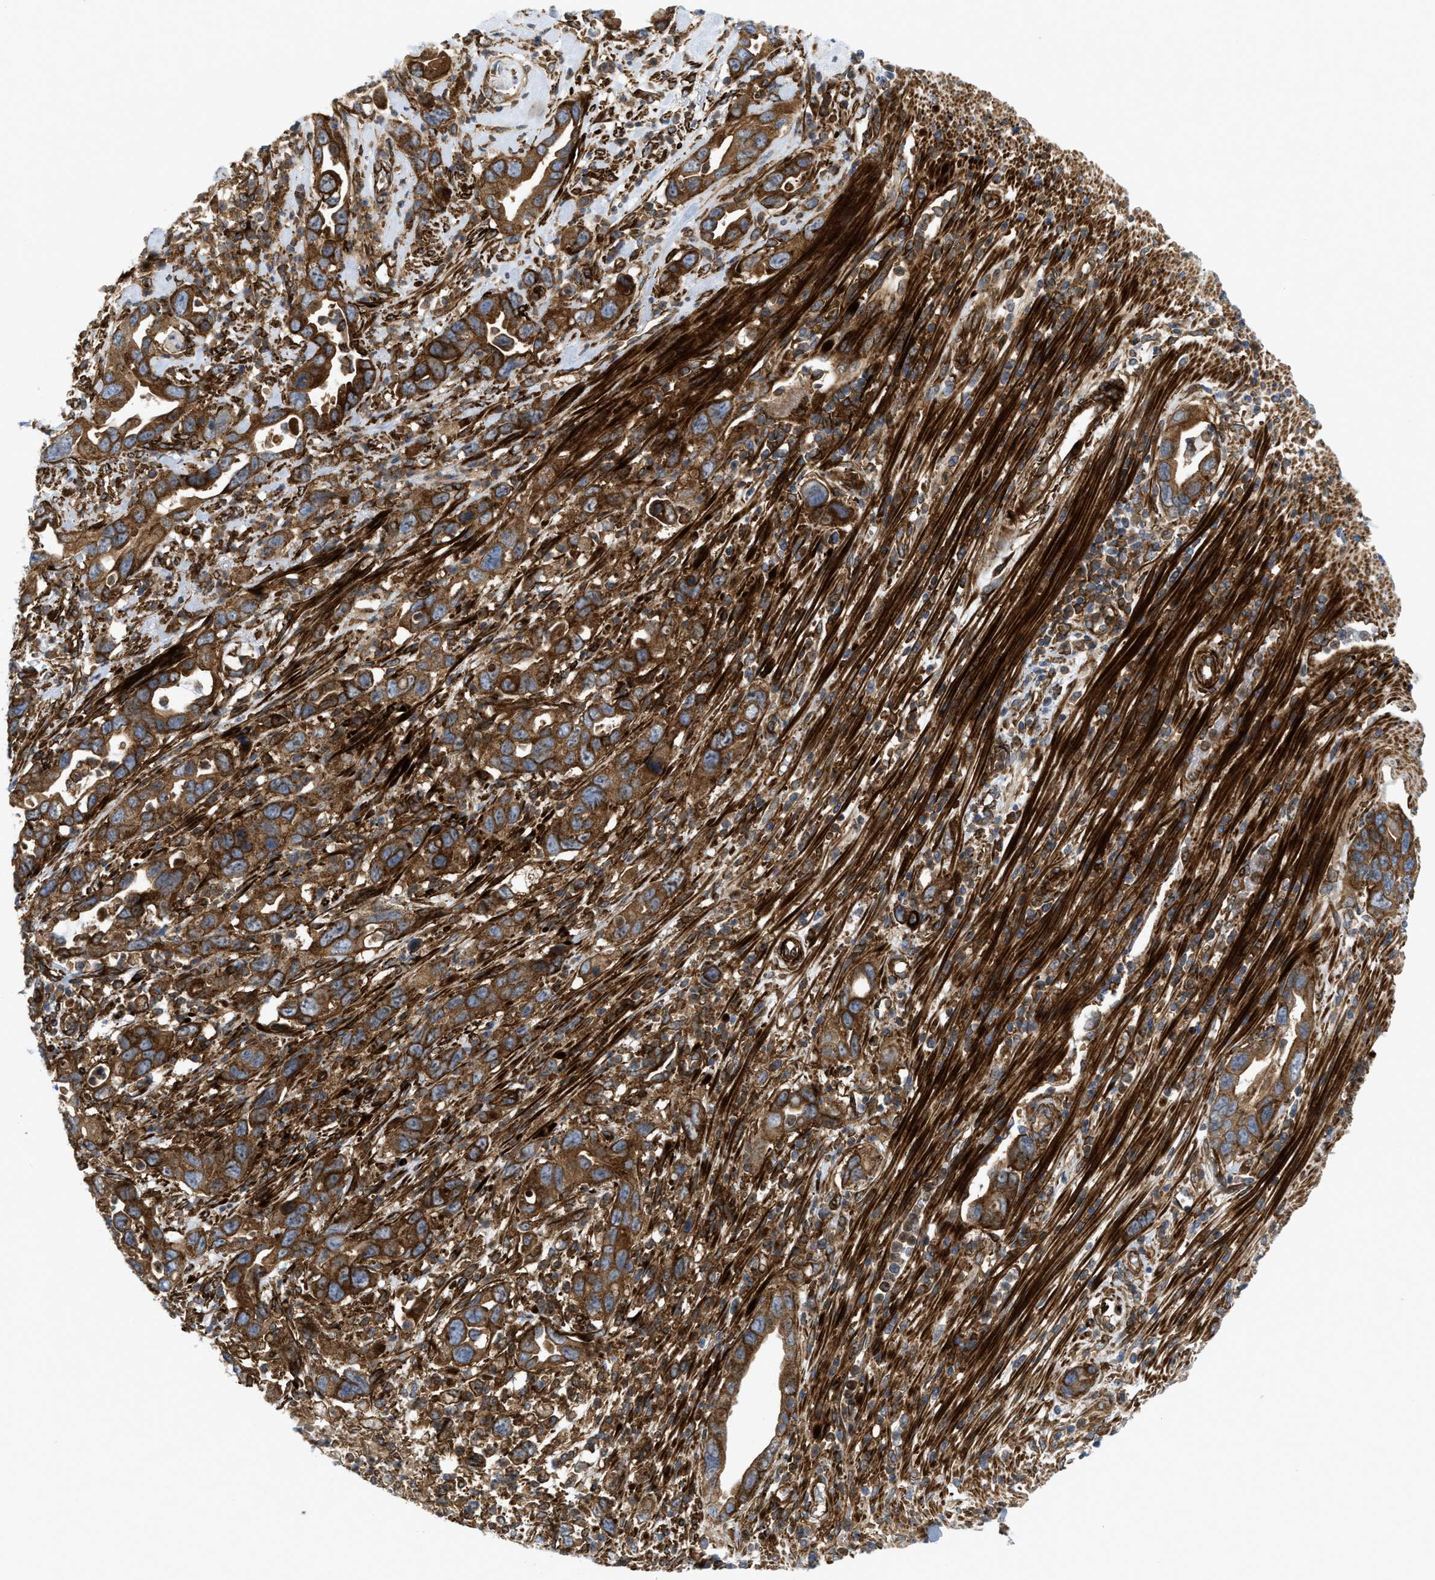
{"staining": {"intensity": "strong", "quantity": ">75%", "location": "cytoplasmic/membranous"}, "tissue": "pancreatic cancer", "cell_type": "Tumor cells", "image_type": "cancer", "snomed": [{"axis": "morphology", "description": "Adenocarcinoma, NOS"}, {"axis": "topography", "description": "Pancreas"}], "caption": "Tumor cells exhibit high levels of strong cytoplasmic/membranous expression in about >75% of cells in human pancreatic cancer.", "gene": "PICALM", "patient": {"sex": "female", "age": 70}}